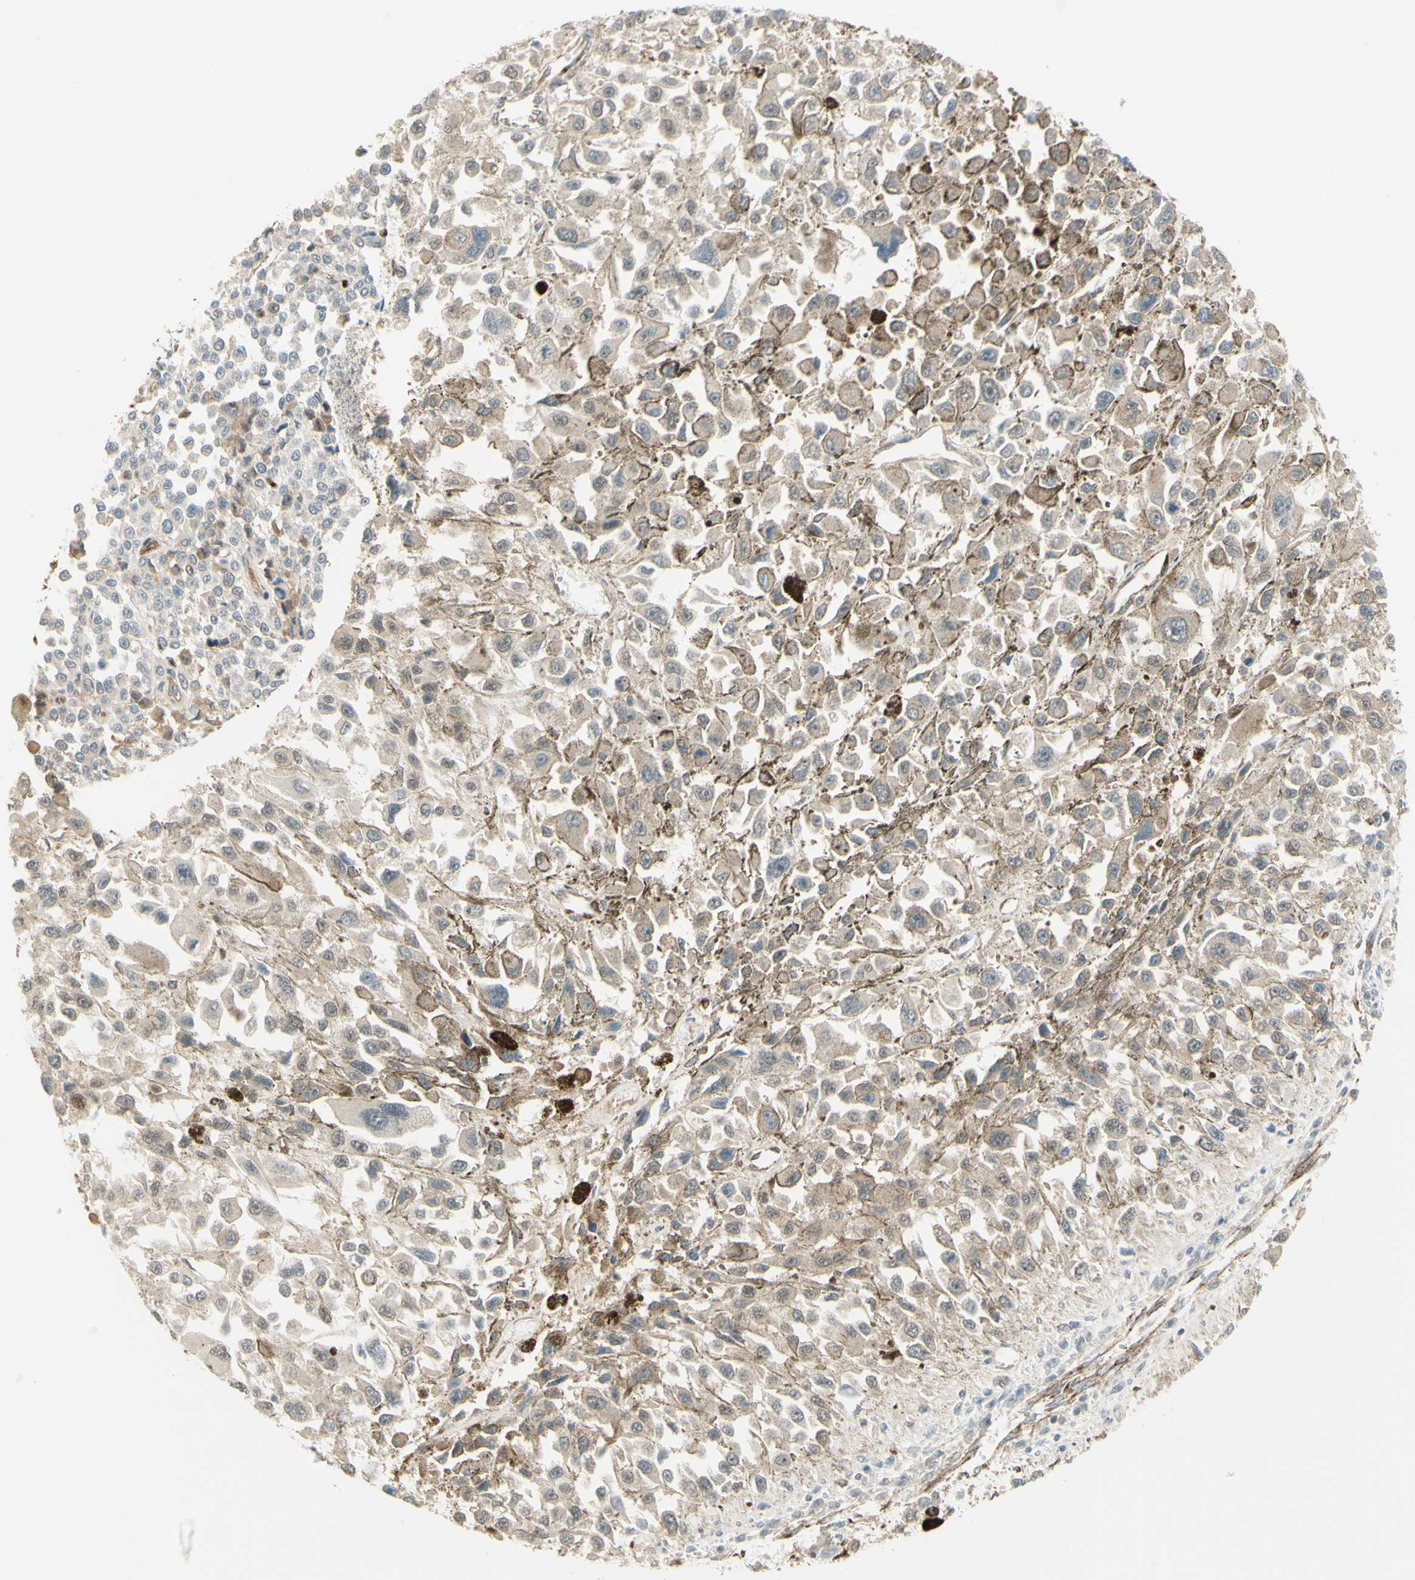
{"staining": {"intensity": "weak", "quantity": "<25%", "location": "cytoplasmic/membranous"}, "tissue": "melanoma", "cell_type": "Tumor cells", "image_type": "cancer", "snomed": [{"axis": "morphology", "description": "Malignant melanoma, Metastatic site"}, {"axis": "topography", "description": "Lymph node"}], "caption": "Melanoma was stained to show a protein in brown. There is no significant staining in tumor cells. (IHC, brightfield microscopy, high magnification).", "gene": "ANGPT2", "patient": {"sex": "male", "age": 59}}